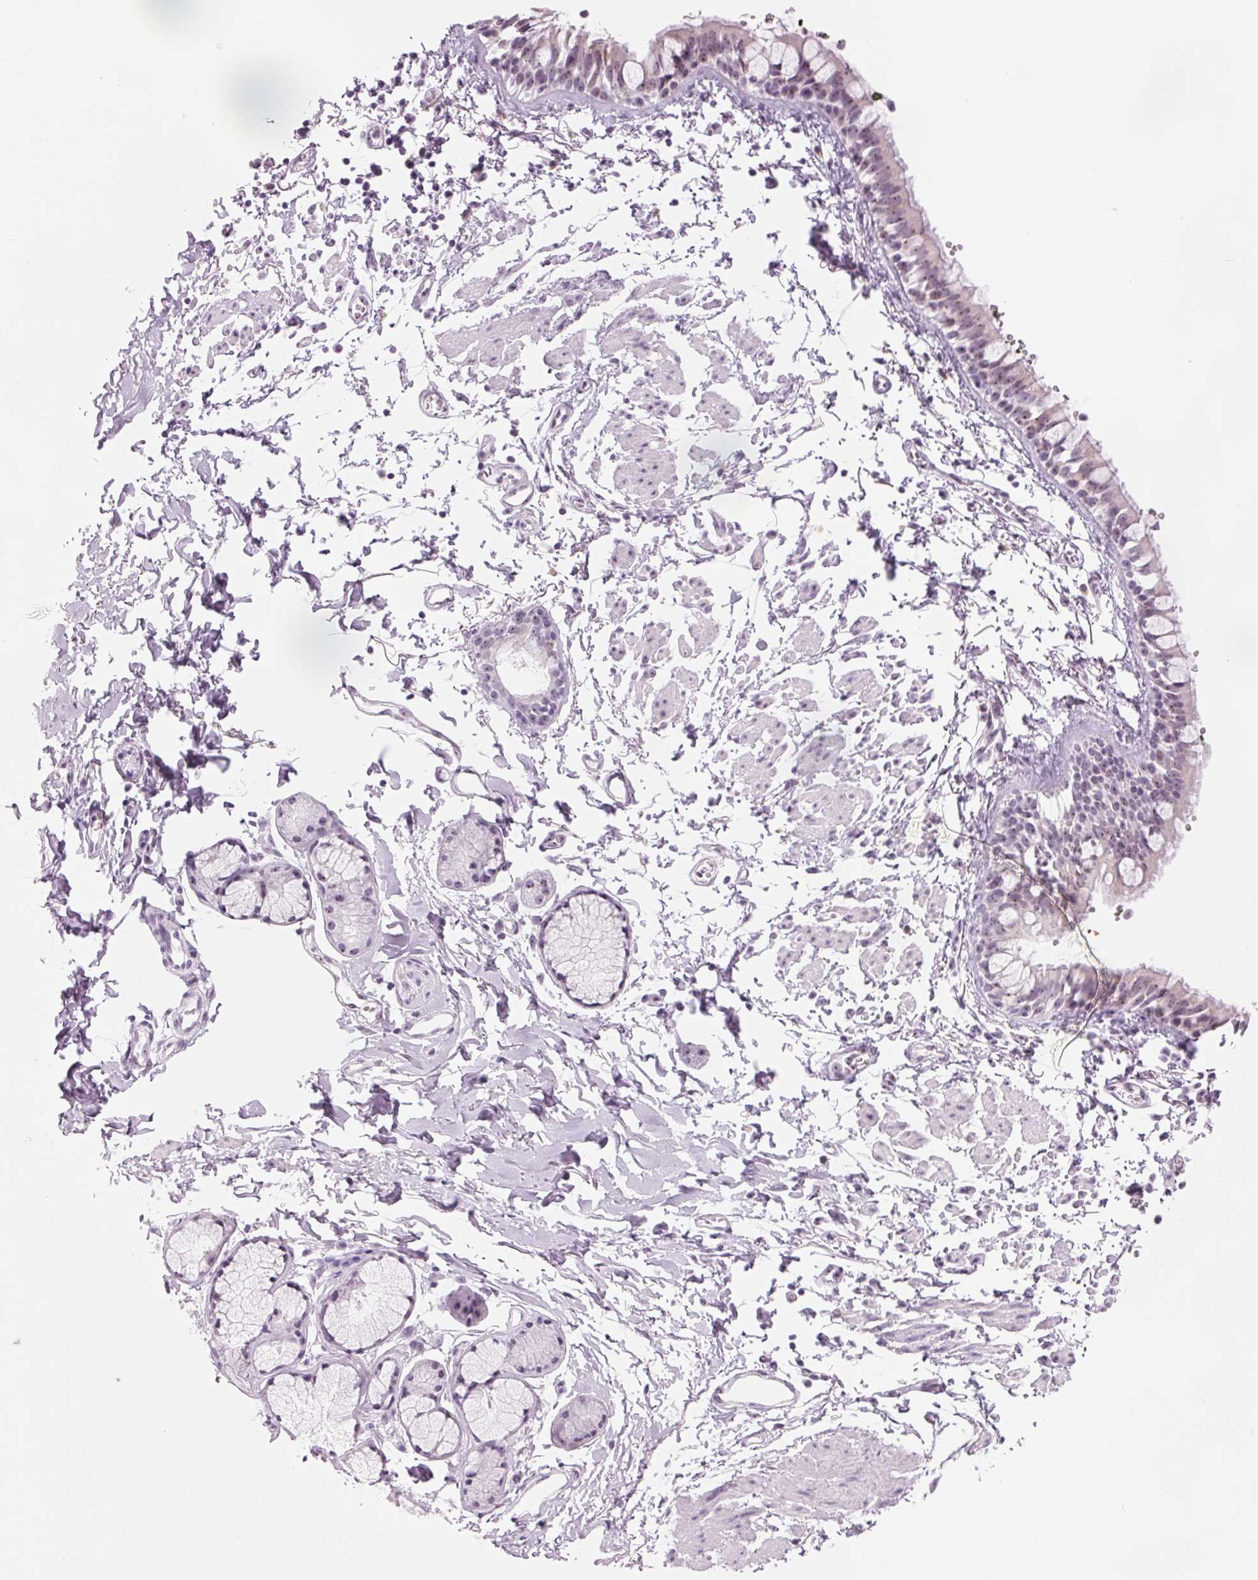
{"staining": {"intensity": "weak", "quantity": "25%-75%", "location": "cytoplasmic/membranous,nuclear"}, "tissue": "bronchus", "cell_type": "Respiratory epithelial cells", "image_type": "normal", "snomed": [{"axis": "morphology", "description": "Normal tissue, NOS"}, {"axis": "topography", "description": "Cartilage tissue"}, {"axis": "topography", "description": "Bronchus"}], "caption": "IHC of benign bronchus demonstrates low levels of weak cytoplasmic/membranous,nuclear expression in about 25%-75% of respiratory epithelial cells.", "gene": "DNTTIP2", "patient": {"sex": "female", "age": 59}}